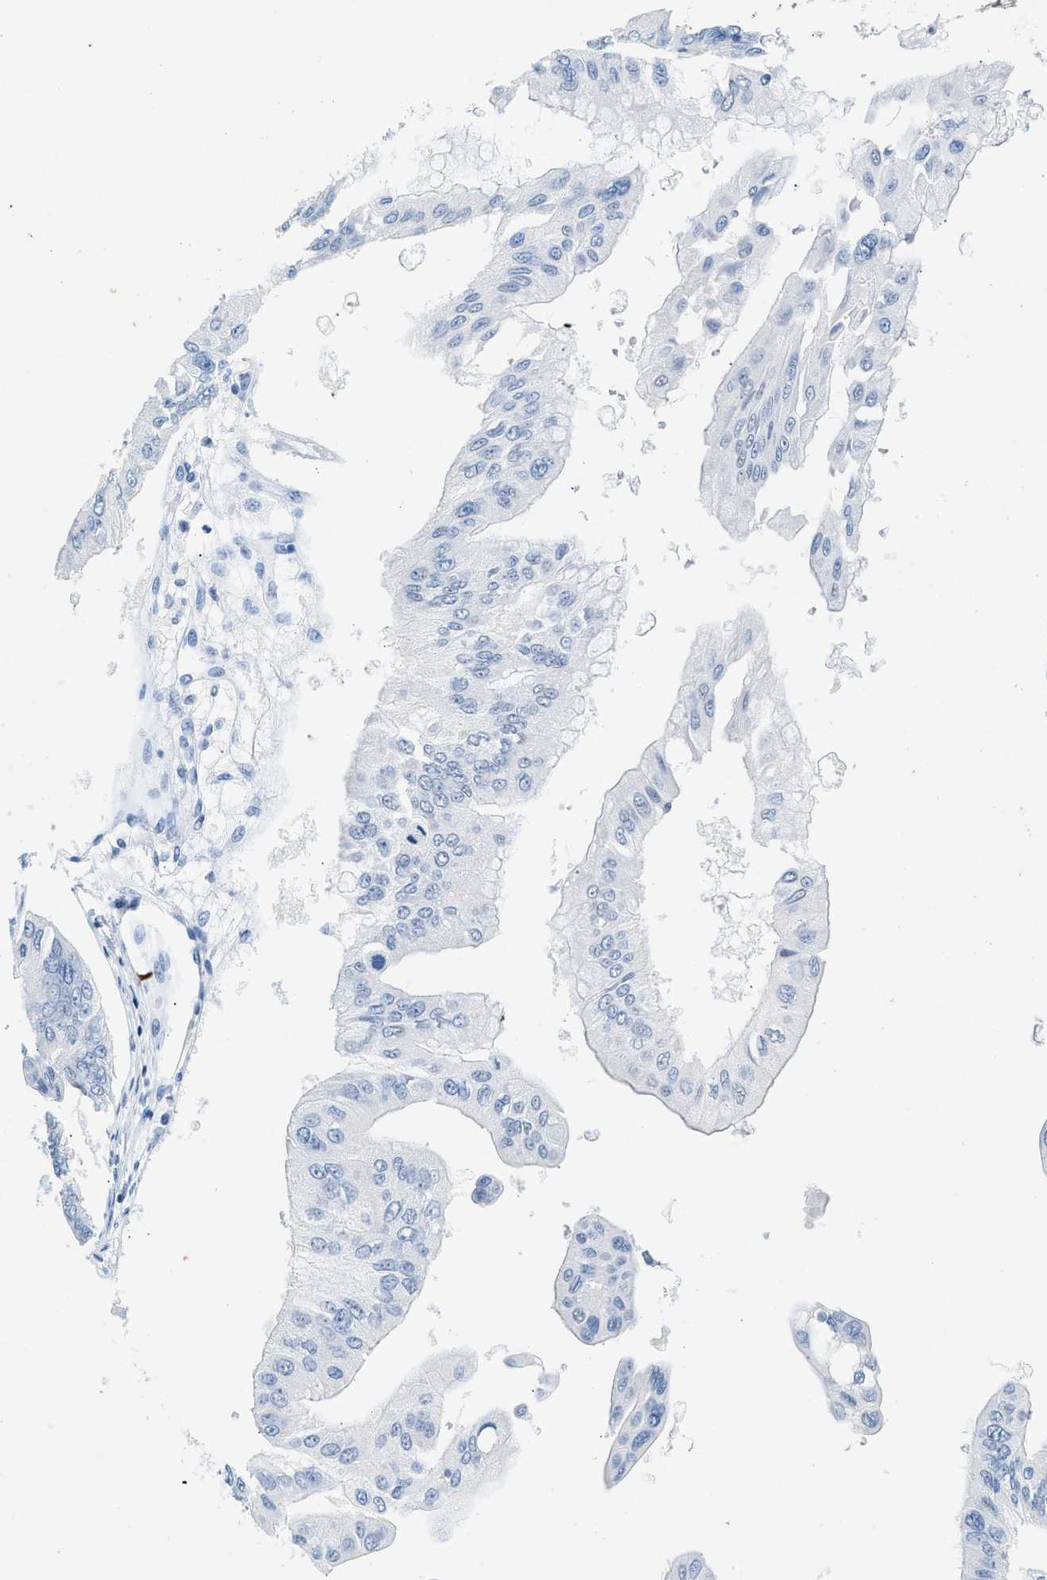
{"staining": {"intensity": "negative", "quantity": "none", "location": "none"}, "tissue": "pancreatic cancer", "cell_type": "Tumor cells", "image_type": "cancer", "snomed": [{"axis": "morphology", "description": "Adenocarcinoma, NOS"}, {"axis": "topography", "description": "Pancreas"}], "caption": "Immunohistochemistry photomicrograph of neoplastic tissue: human pancreatic cancer (adenocarcinoma) stained with DAB displays no significant protein positivity in tumor cells.", "gene": "HHATL", "patient": {"sex": "female", "age": 77}}